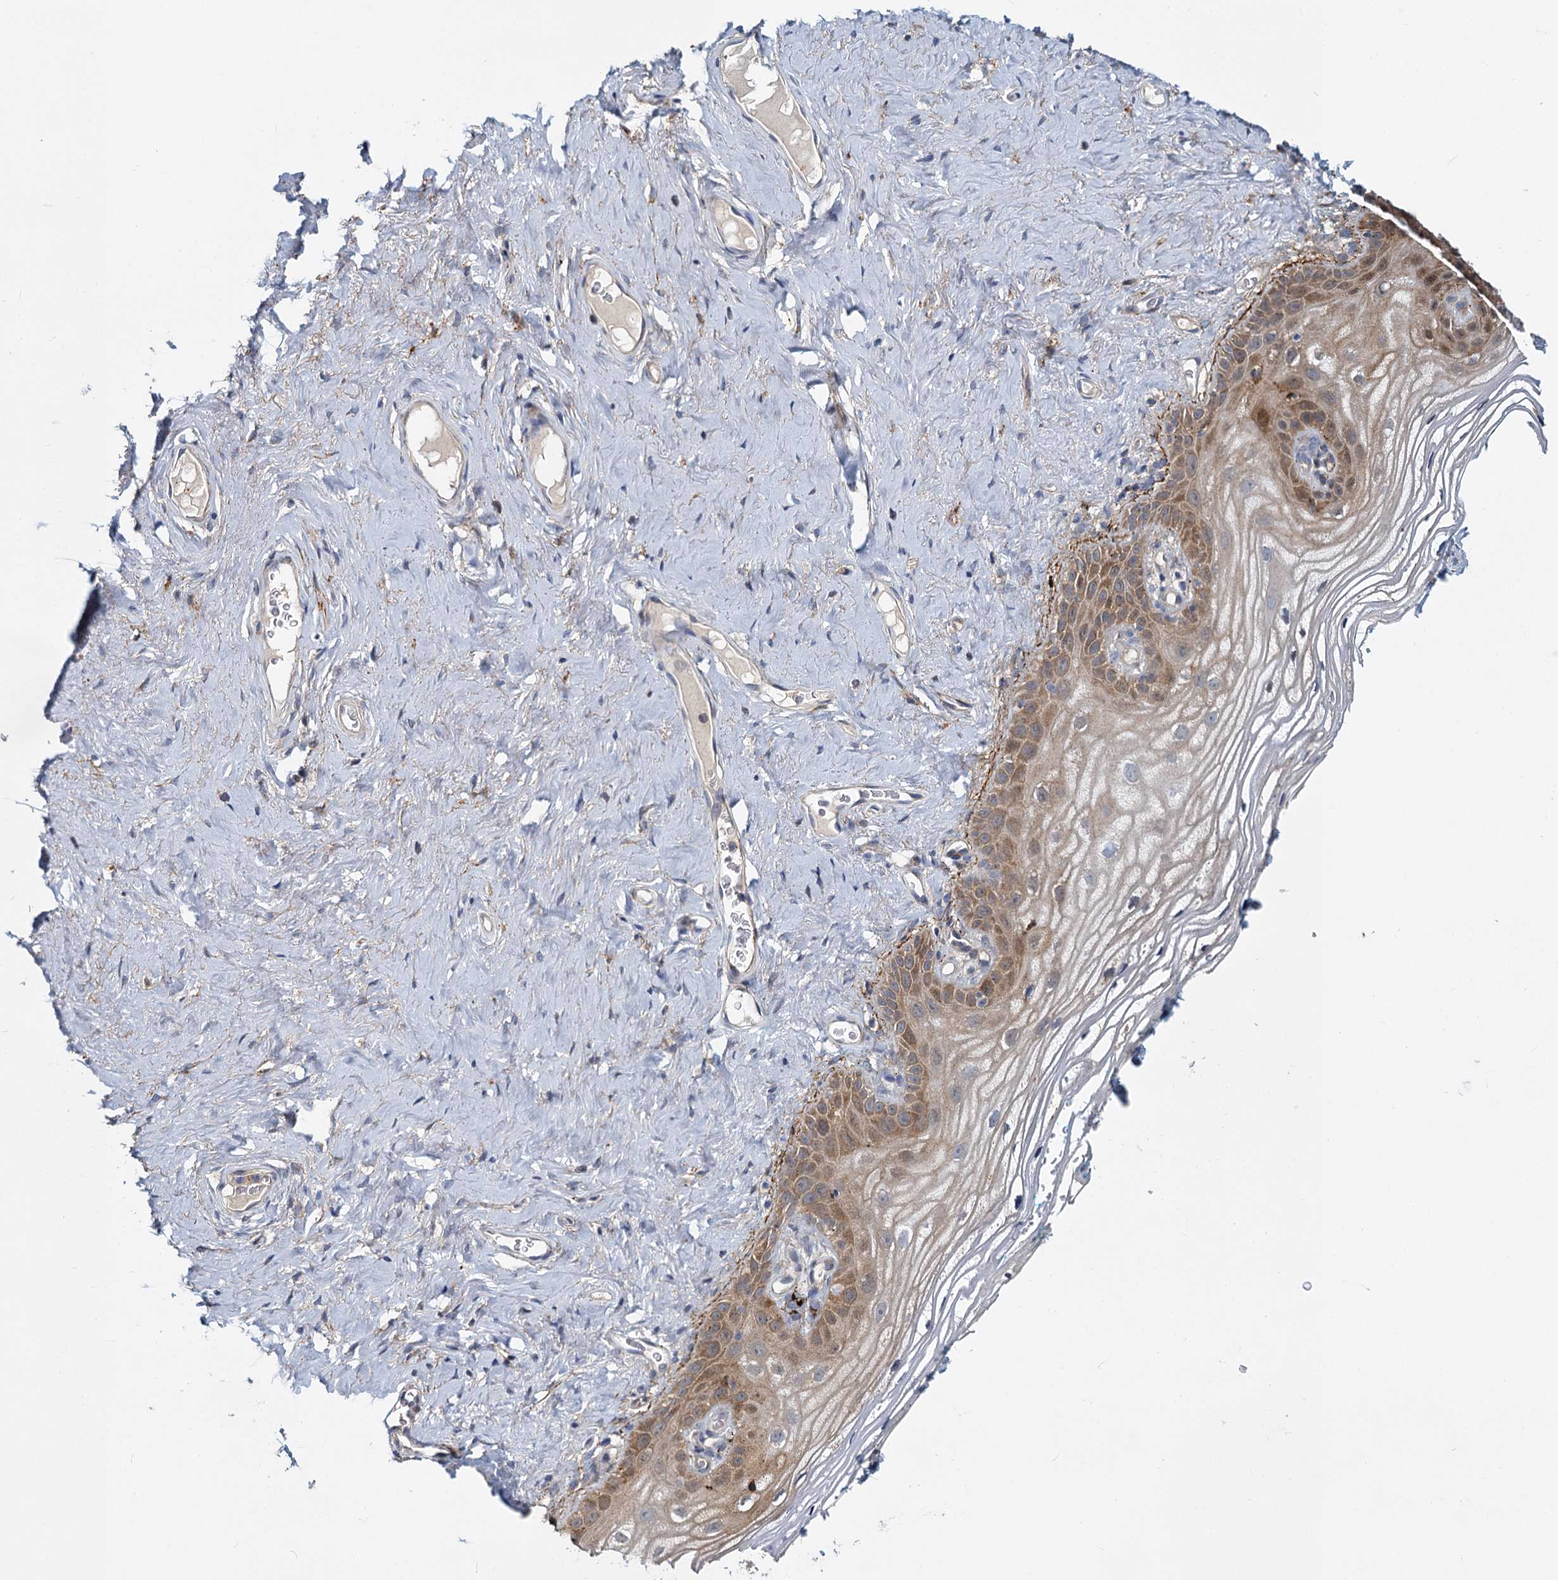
{"staining": {"intensity": "moderate", "quantity": "25%-75%", "location": "cytoplasmic/membranous"}, "tissue": "vagina", "cell_type": "Squamous epithelial cells", "image_type": "normal", "snomed": [{"axis": "morphology", "description": "Normal tissue, NOS"}, {"axis": "topography", "description": "Vagina"}], "caption": "The micrograph reveals immunohistochemical staining of unremarkable vagina. There is moderate cytoplasmic/membranous expression is appreciated in about 25%-75% of squamous epithelial cells. The protein is stained brown, and the nuclei are stained in blue (DAB (3,3'-diaminobenzidine) IHC with brightfield microscopy, high magnification).", "gene": "DCUN1D2", "patient": {"sex": "female", "age": 68}}